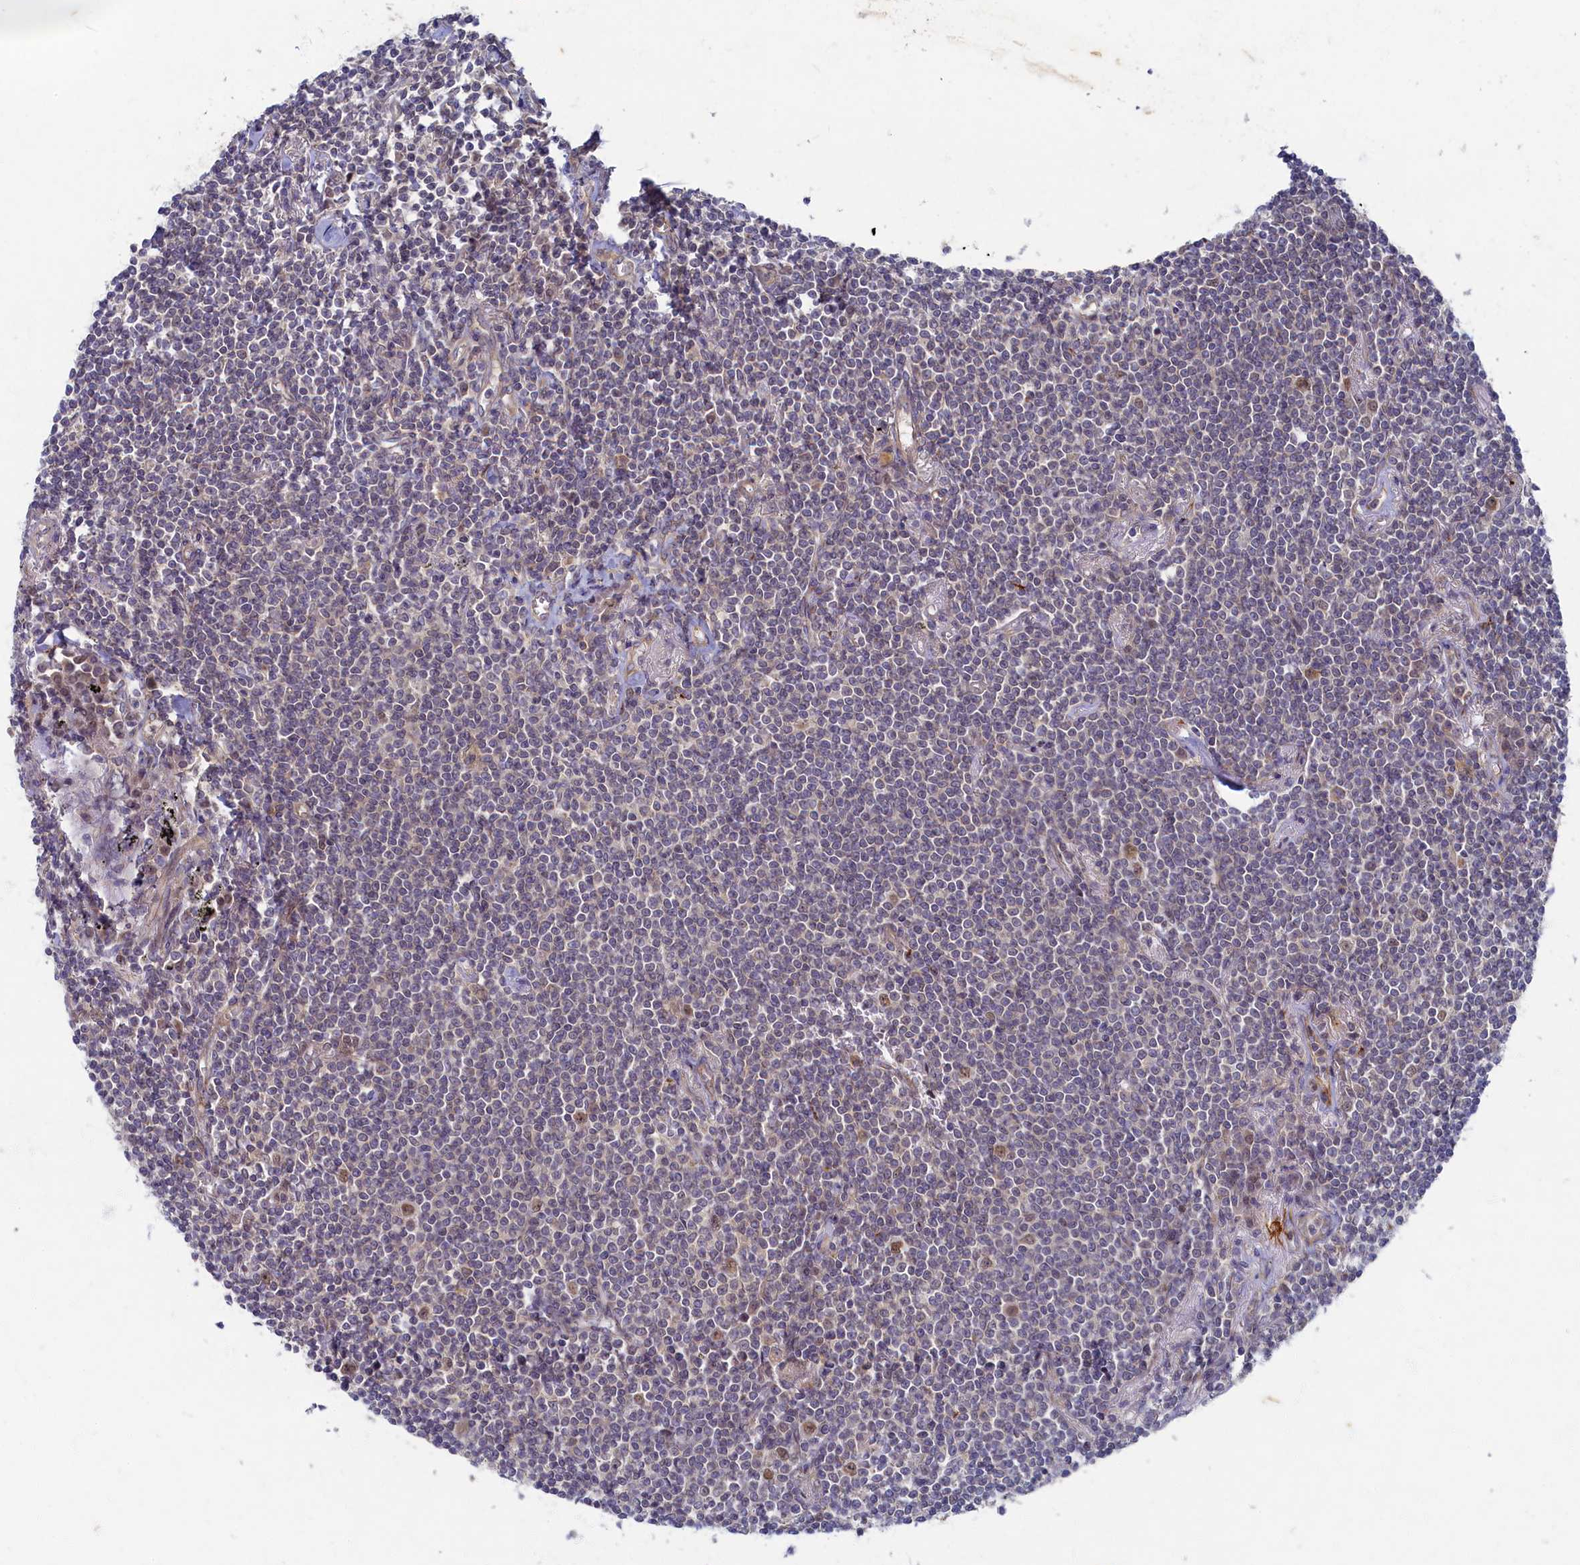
{"staining": {"intensity": "negative", "quantity": "none", "location": "none"}, "tissue": "lymphoma", "cell_type": "Tumor cells", "image_type": "cancer", "snomed": [{"axis": "morphology", "description": "Malignant lymphoma, non-Hodgkin's type, Low grade"}, {"axis": "topography", "description": "Lung"}], "caption": "Micrograph shows no significant protein positivity in tumor cells of low-grade malignant lymphoma, non-Hodgkin's type.", "gene": "WDR59", "patient": {"sex": "female", "age": 71}}